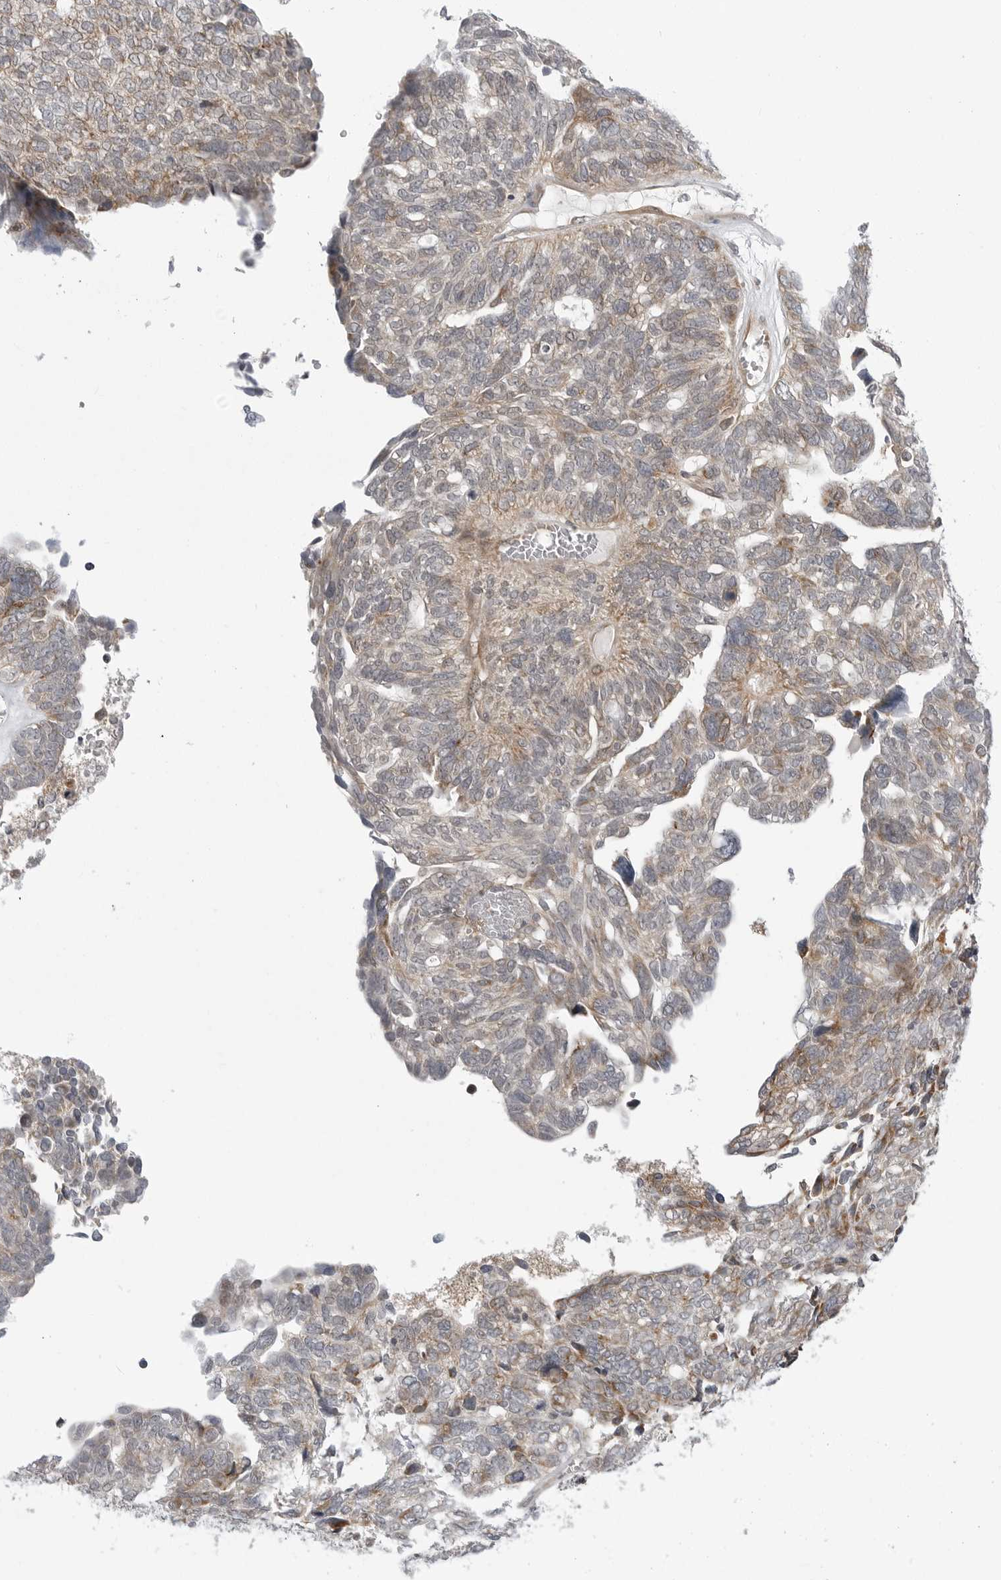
{"staining": {"intensity": "weak", "quantity": "<25%", "location": "cytoplasmic/membranous"}, "tissue": "ovarian cancer", "cell_type": "Tumor cells", "image_type": "cancer", "snomed": [{"axis": "morphology", "description": "Cystadenocarcinoma, serous, NOS"}, {"axis": "topography", "description": "Ovary"}], "caption": "Histopathology image shows no significant protein staining in tumor cells of ovarian serous cystadenocarcinoma.", "gene": "CCDC18", "patient": {"sex": "female", "age": 79}}